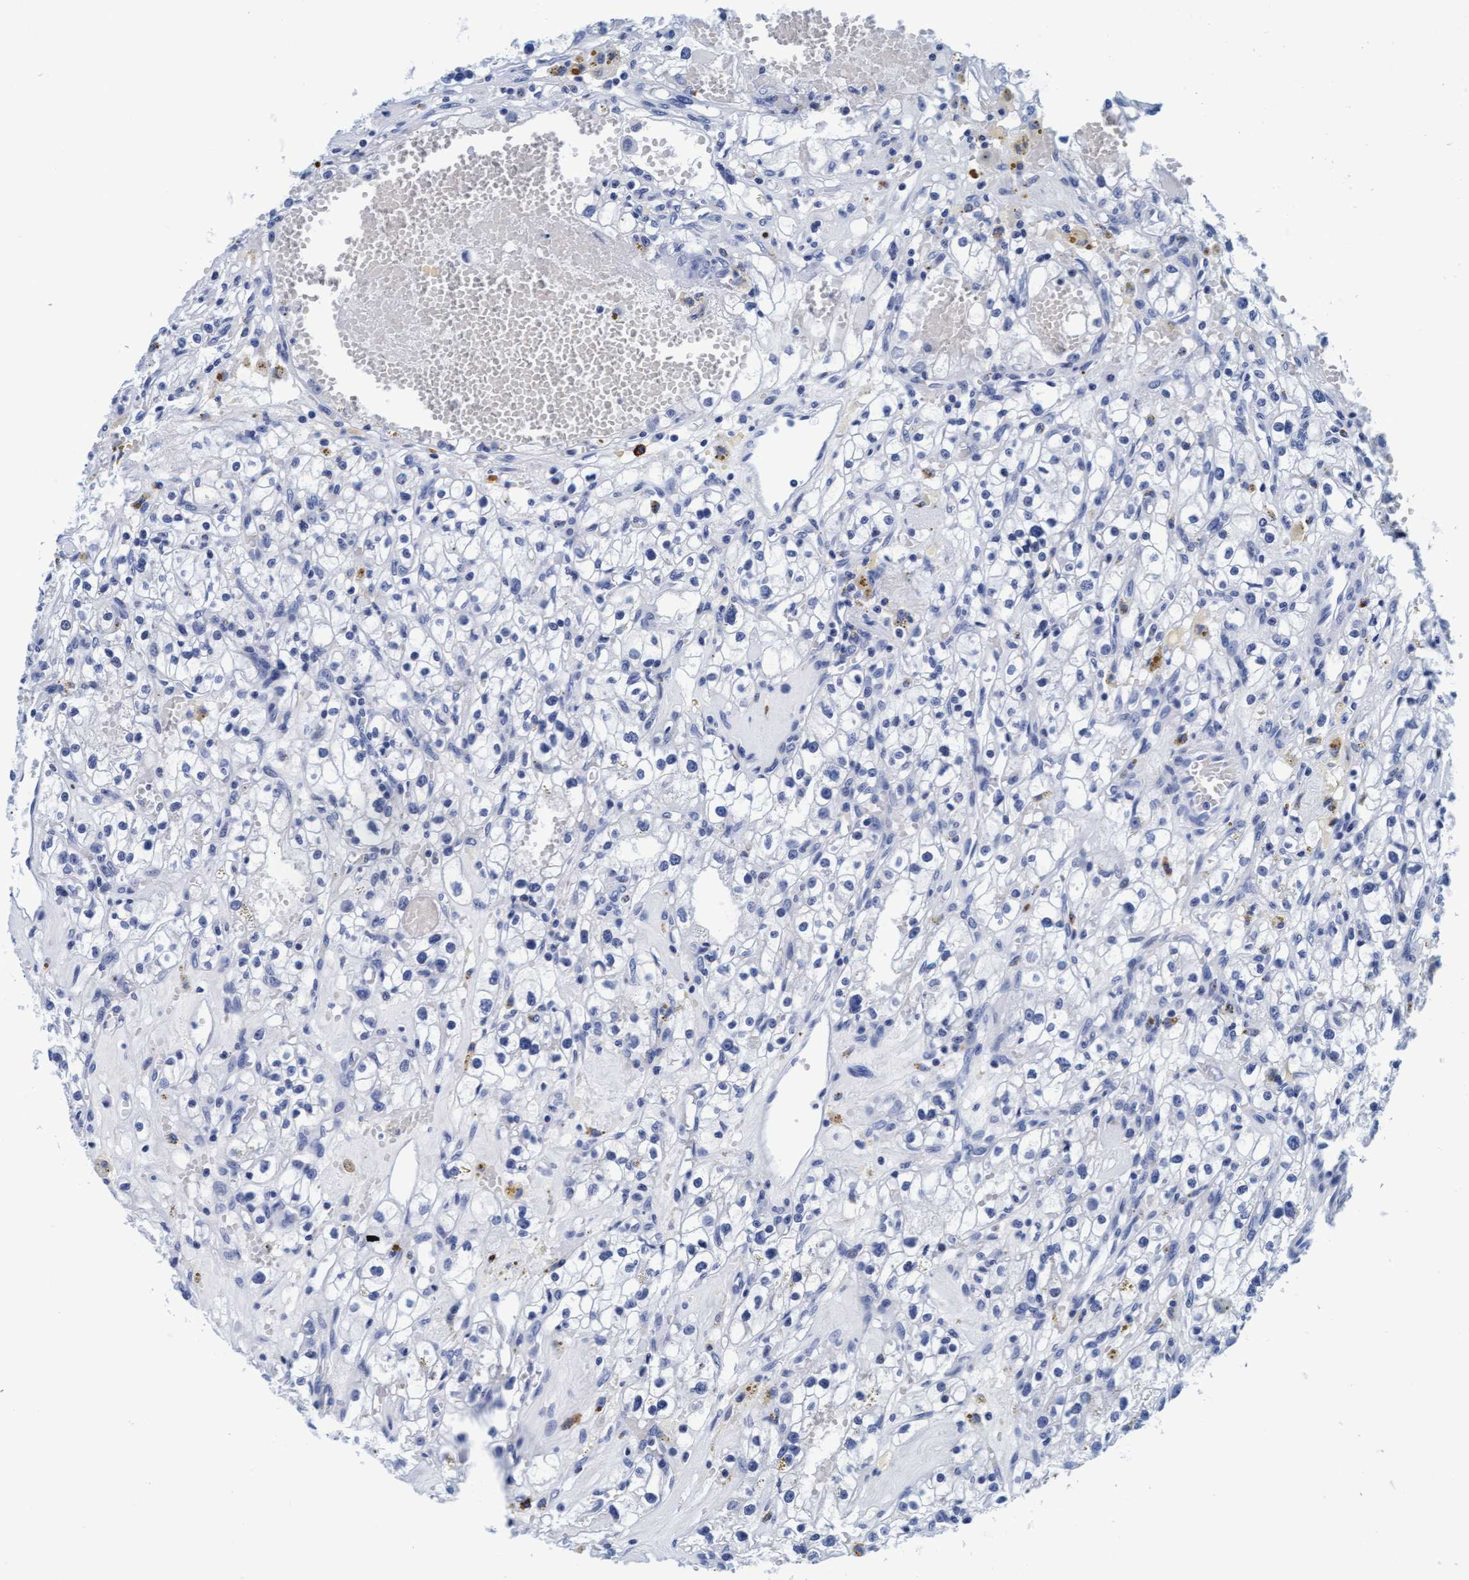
{"staining": {"intensity": "negative", "quantity": "none", "location": "none"}, "tissue": "renal cancer", "cell_type": "Tumor cells", "image_type": "cancer", "snomed": [{"axis": "morphology", "description": "Adenocarcinoma, NOS"}, {"axis": "topography", "description": "Kidney"}], "caption": "IHC histopathology image of human renal adenocarcinoma stained for a protein (brown), which demonstrates no expression in tumor cells. (Brightfield microscopy of DAB (3,3'-diaminobenzidine) IHC at high magnification).", "gene": "ARSG", "patient": {"sex": "male", "age": 56}}